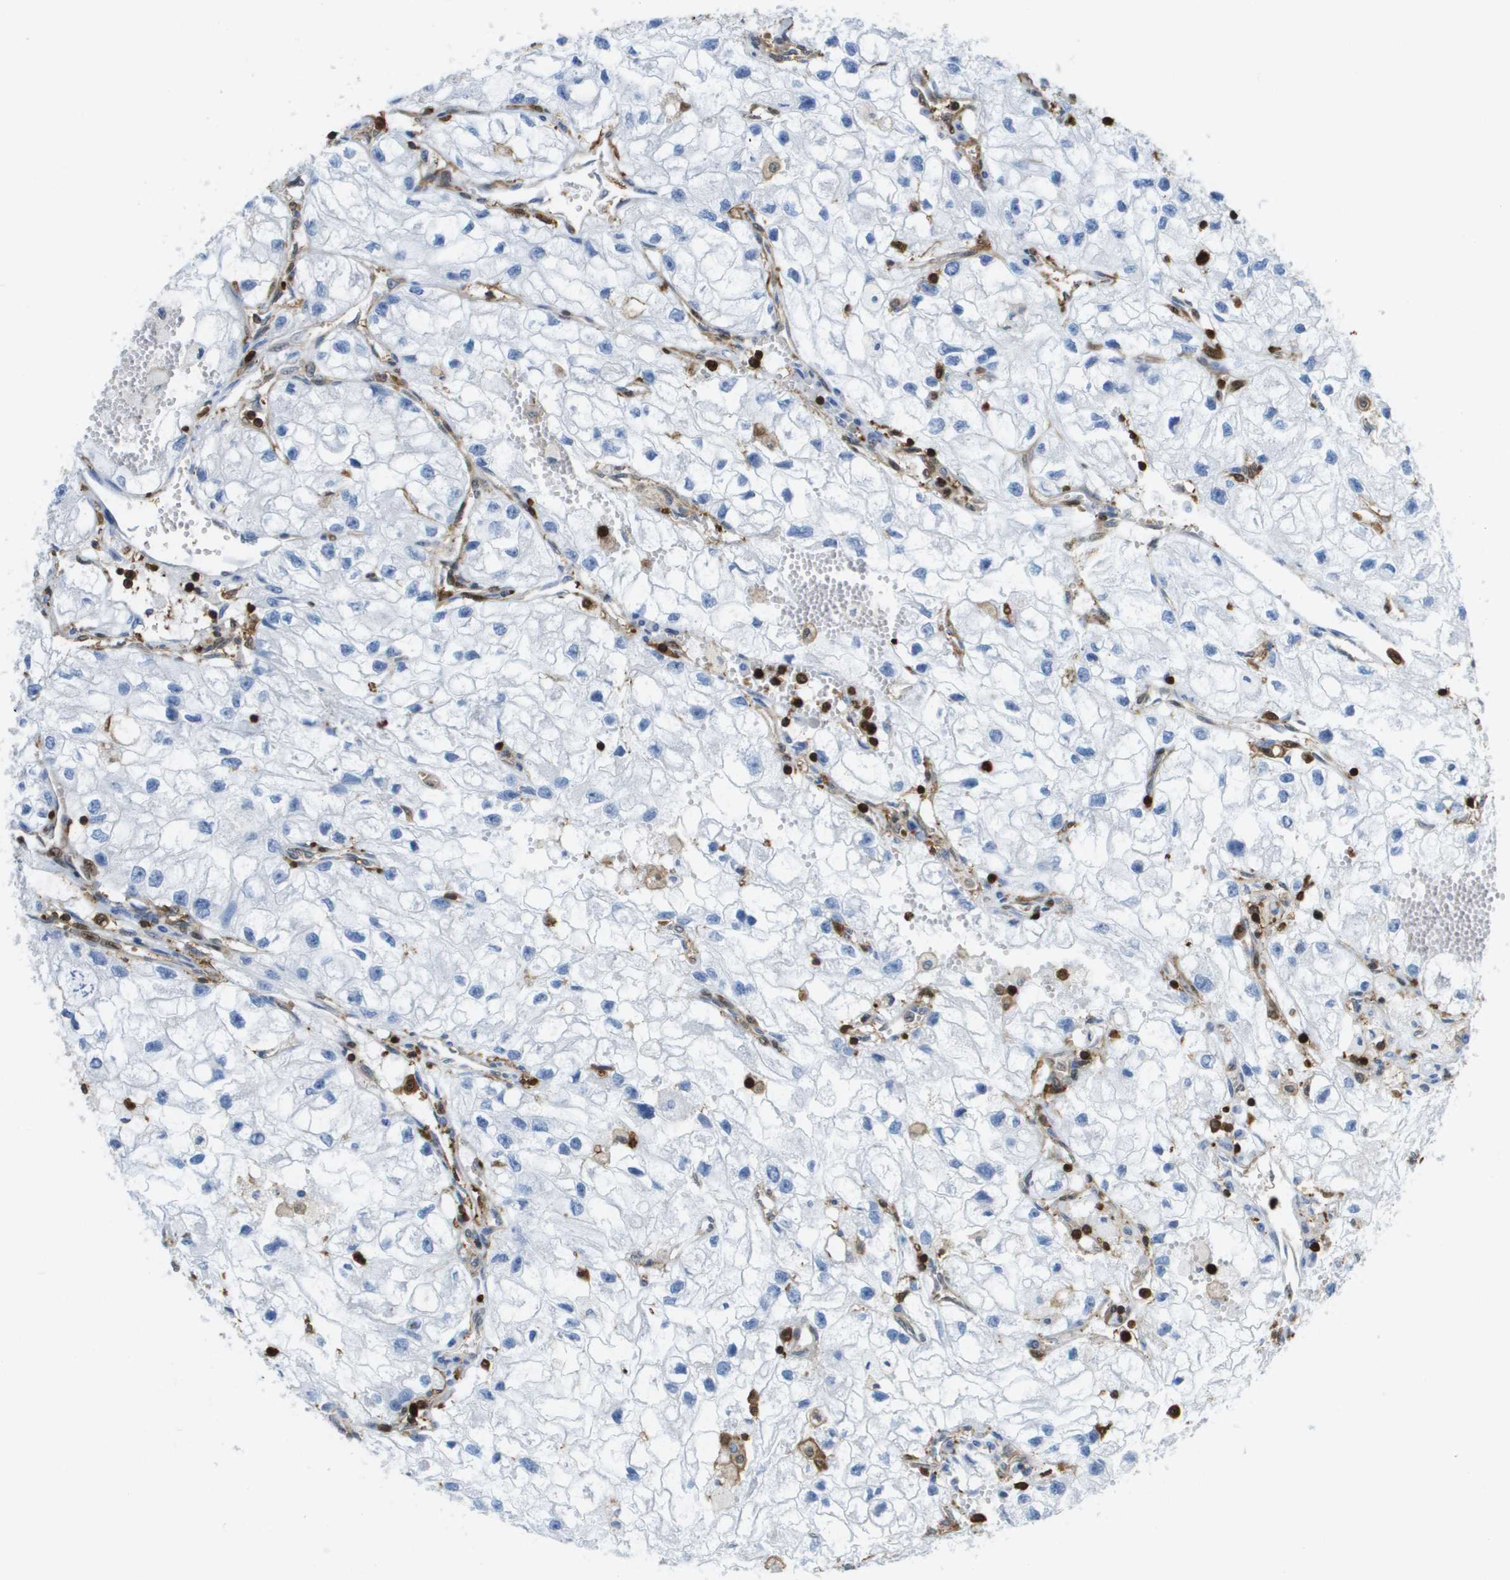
{"staining": {"intensity": "negative", "quantity": "none", "location": "none"}, "tissue": "renal cancer", "cell_type": "Tumor cells", "image_type": "cancer", "snomed": [{"axis": "morphology", "description": "Adenocarcinoma, NOS"}, {"axis": "topography", "description": "Kidney"}], "caption": "The histopathology image reveals no significant expression in tumor cells of renal cancer (adenocarcinoma).", "gene": "DOCK5", "patient": {"sex": "female", "age": 70}}